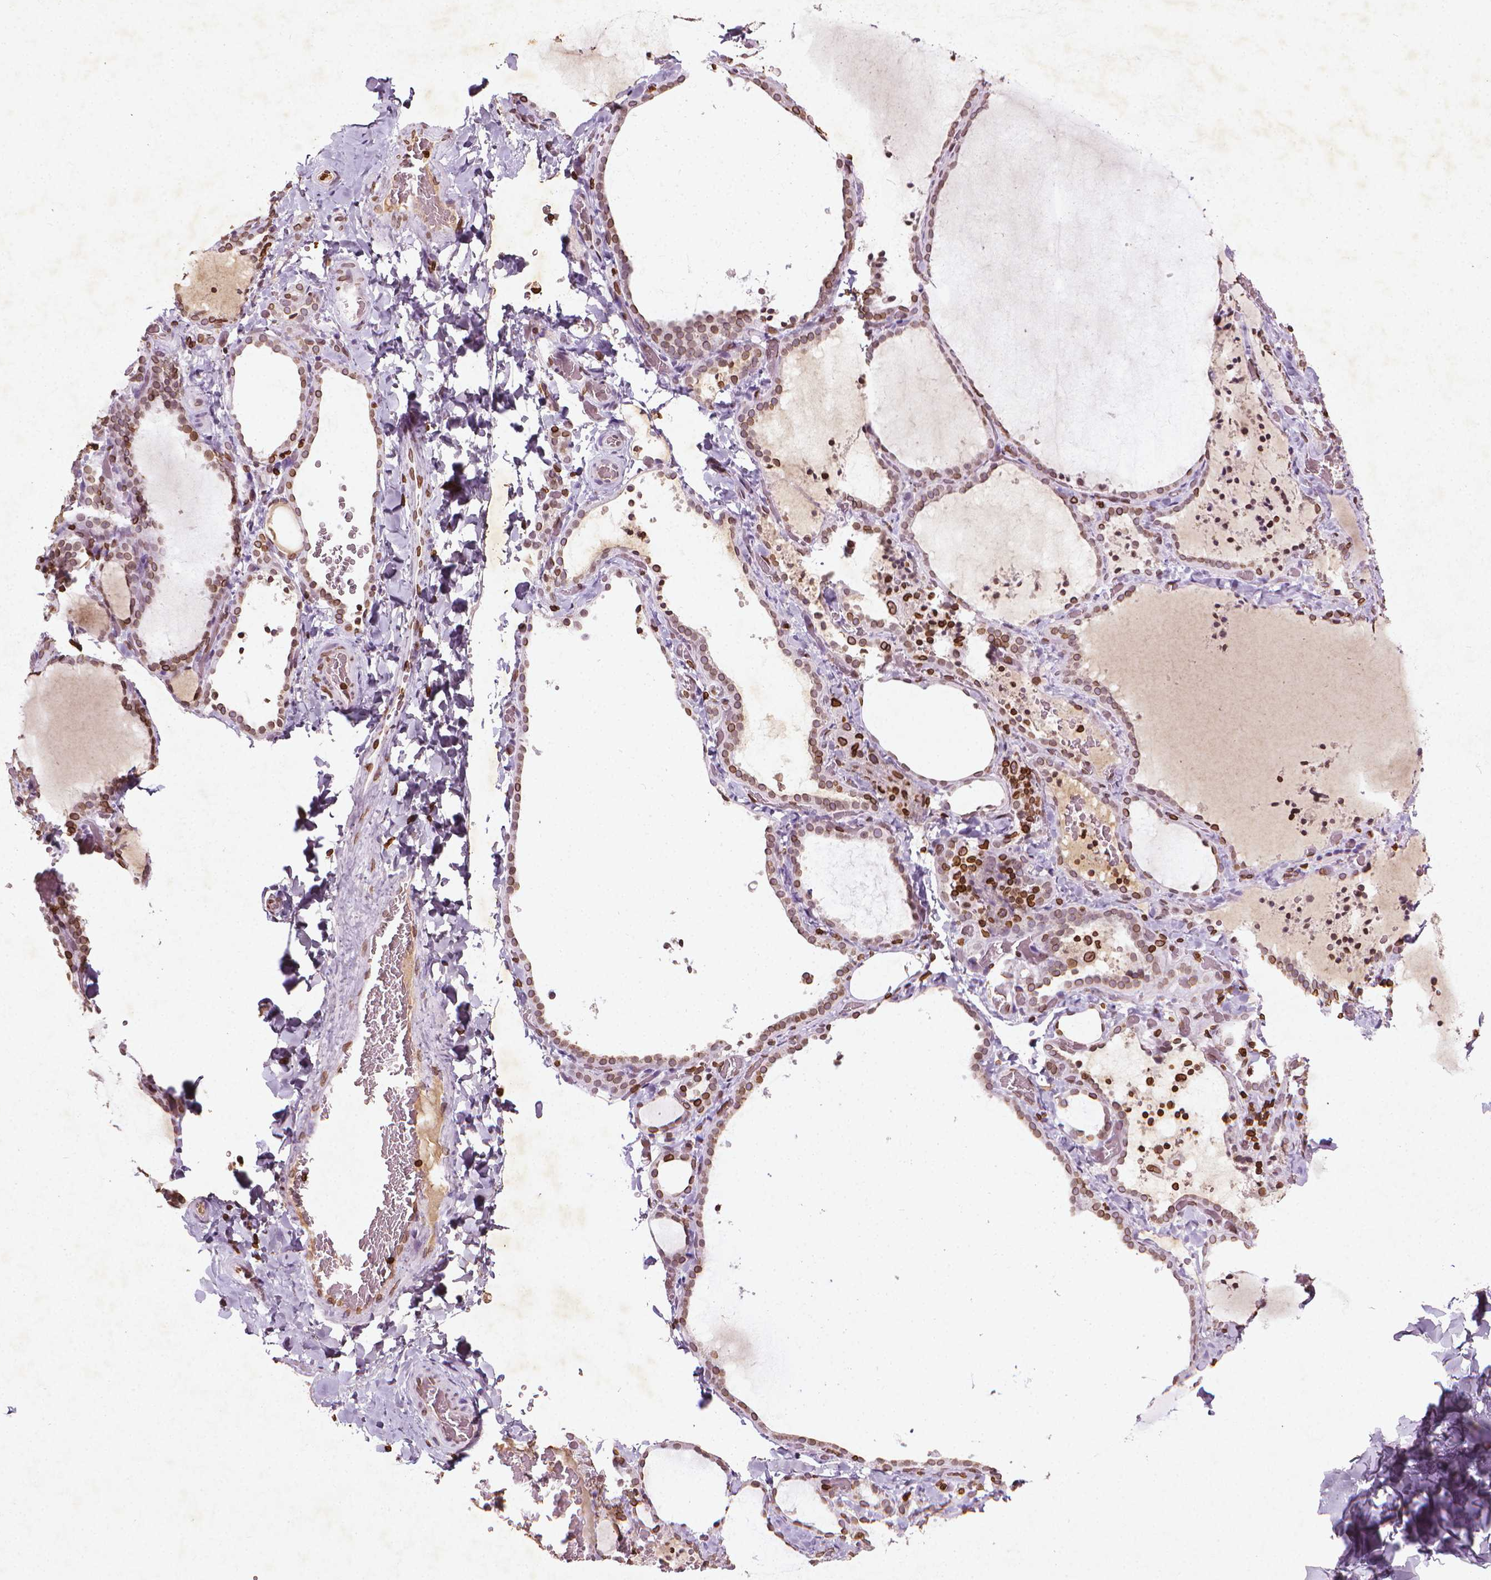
{"staining": {"intensity": "moderate", "quantity": ">75%", "location": "cytoplasmic/membranous,nuclear"}, "tissue": "thyroid gland", "cell_type": "Glandular cells", "image_type": "normal", "snomed": [{"axis": "morphology", "description": "Normal tissue, NOS"}, {"axis": "topography", "description": "Thyroid gland"}], "caption": "Normal thyroid gland was stained to show a protein in brown. There is medium levels of moderate cytoplasmic/membranous,nuclear staining in about >75% of glandular cells. The staining was performed using DAB (3,3'-diaminobenzidine) to visualize the protein expression in brown, while the nuclei were stained in blue with hematoxylin (Magnification: 20x).", "gene": "LMNB1", "patient": {"sex": "female", "age": 22}}